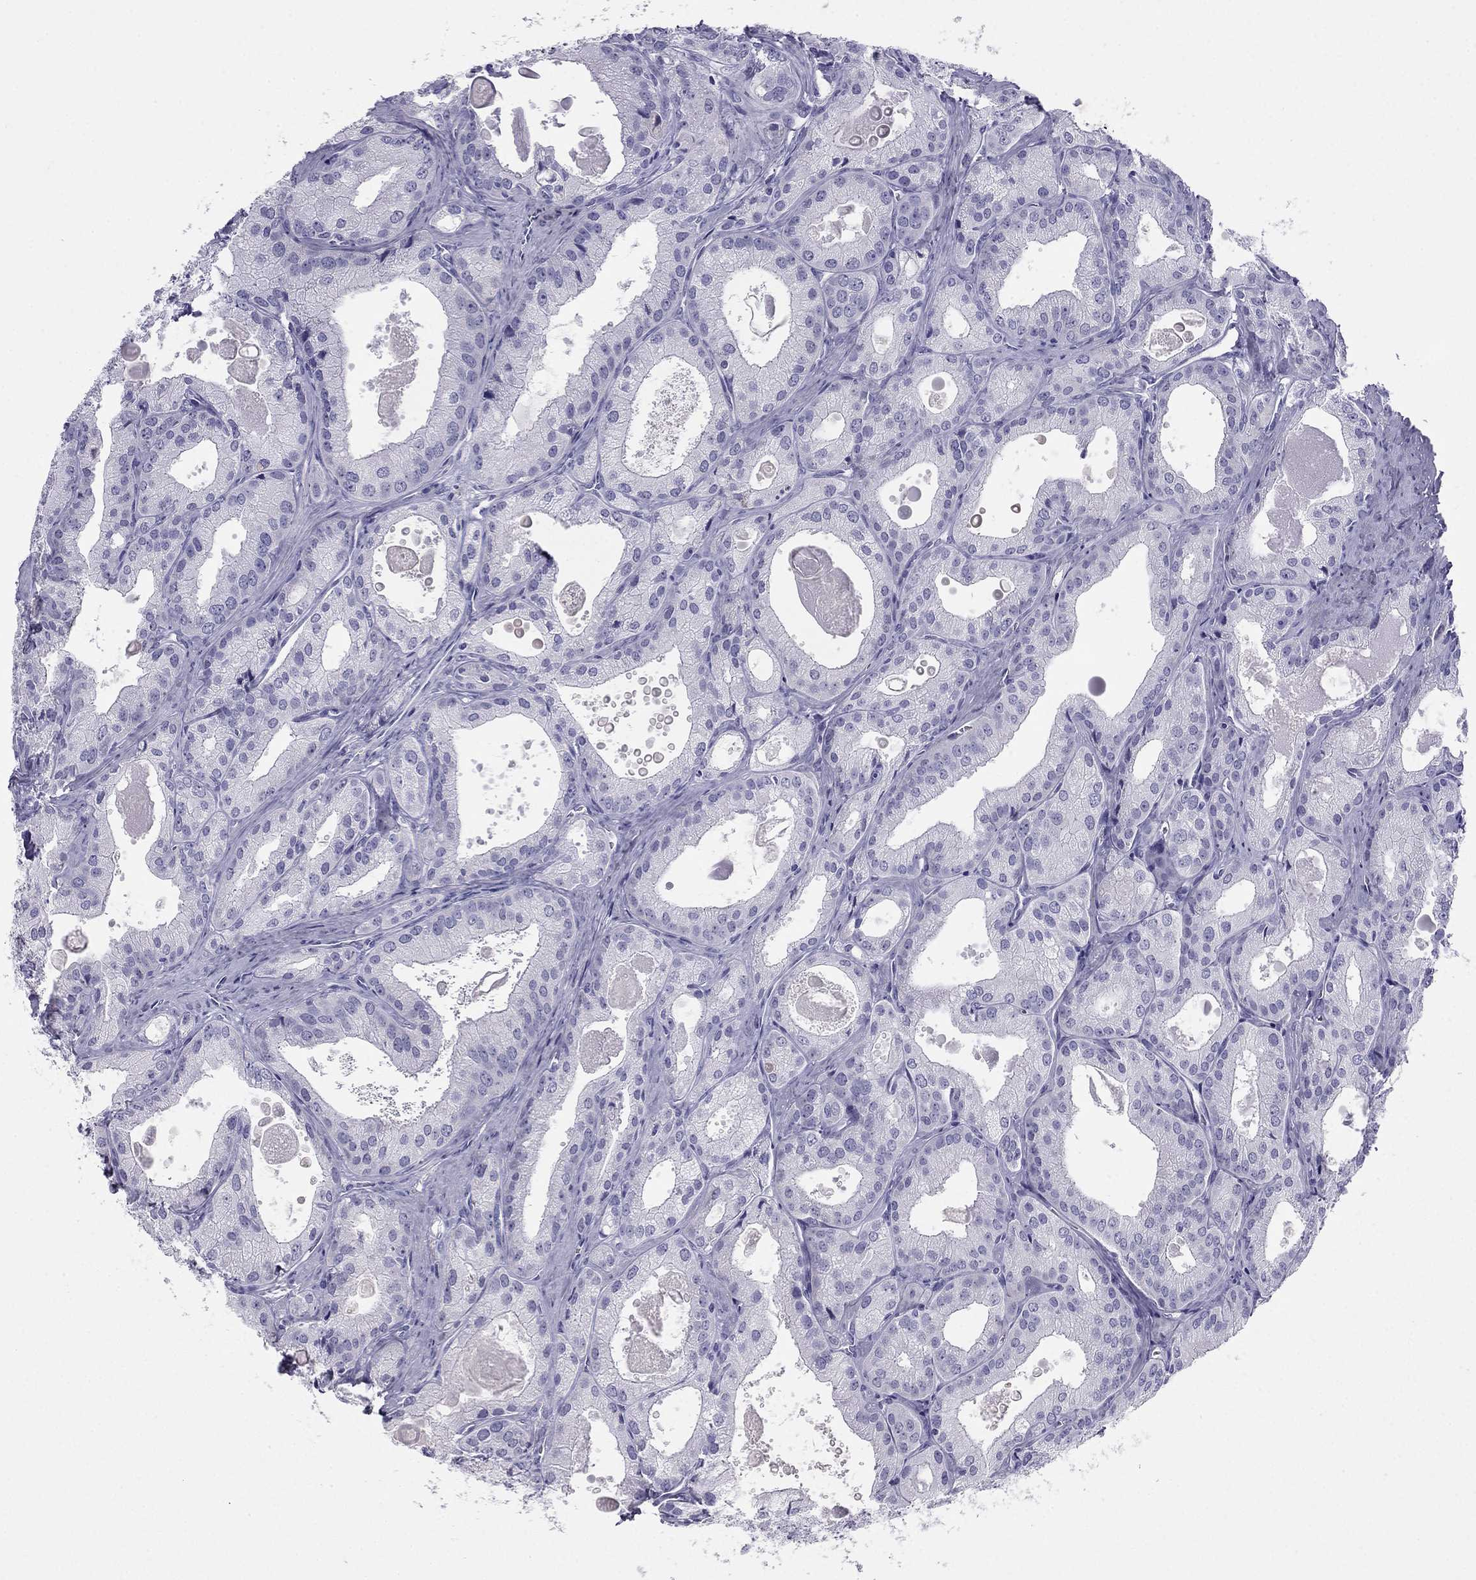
{"staining": {"intensity": "negative", "quantity": "none", "location": "none"}, "tissue": "prostate cancer", "cell_type": "Tumor cells", "image_type": "cancer", "snomed": [{"axis": "morphology", "description": "Adenocarcinoma, NOS"}, {"axis": "morphology", "description": "Adenocarcinoma, High grade"}, {"axis": "topography", "description": "Prostate"}], "caption": "The micrograph shows no staining of tumor cells in prostate cancer.", "gene": "TRPM3", "patient": {"sex": "male", "age": 70}}